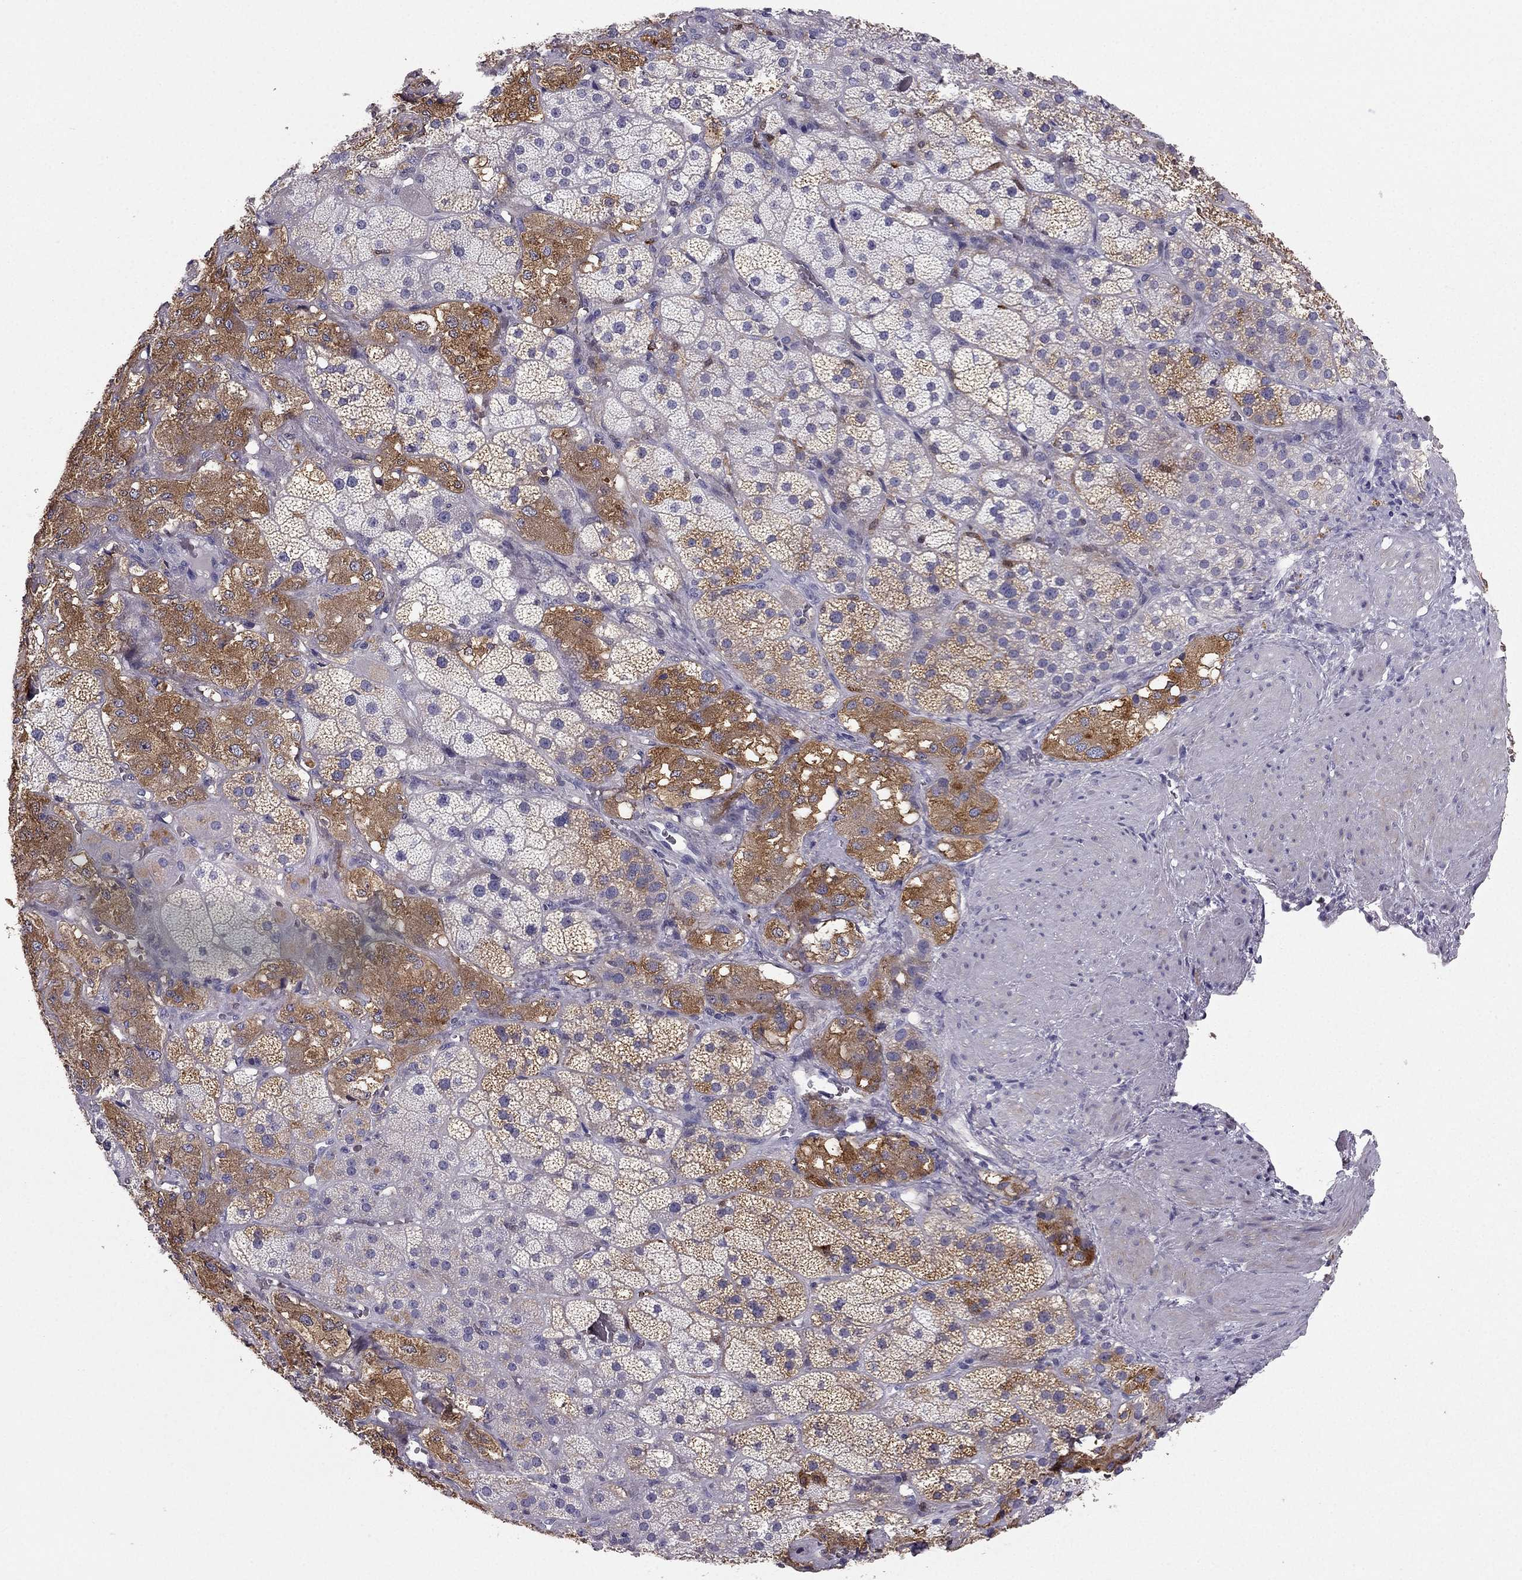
{"staining": {"intensity": "strong", "quantity": "25%-75%", "location": "cytoplasmic/membranous"}, "tissue": "adrenal gland", "cell_type": "Glandular cells", "image_type": "normal", "snomed": [{"axis": "morphology", "description": "Normal tissue, NOS"}, {"axis": "topography", "description": "Adrenal gland"}], "caption": "DAB (3,3'-diaminobenzidine) immunohistochemical staining of unremarkable adrenal gland displays strong cytoplasmic/membranous protein positivity in approximately 25%-75% of glandular cells. (DAB (3,3'-diaminobenzidine) = brown stain, brightfield microscopy at high magnification).", "gene": "LMTK3", "patient": {"sex": "male", "age": 57}}